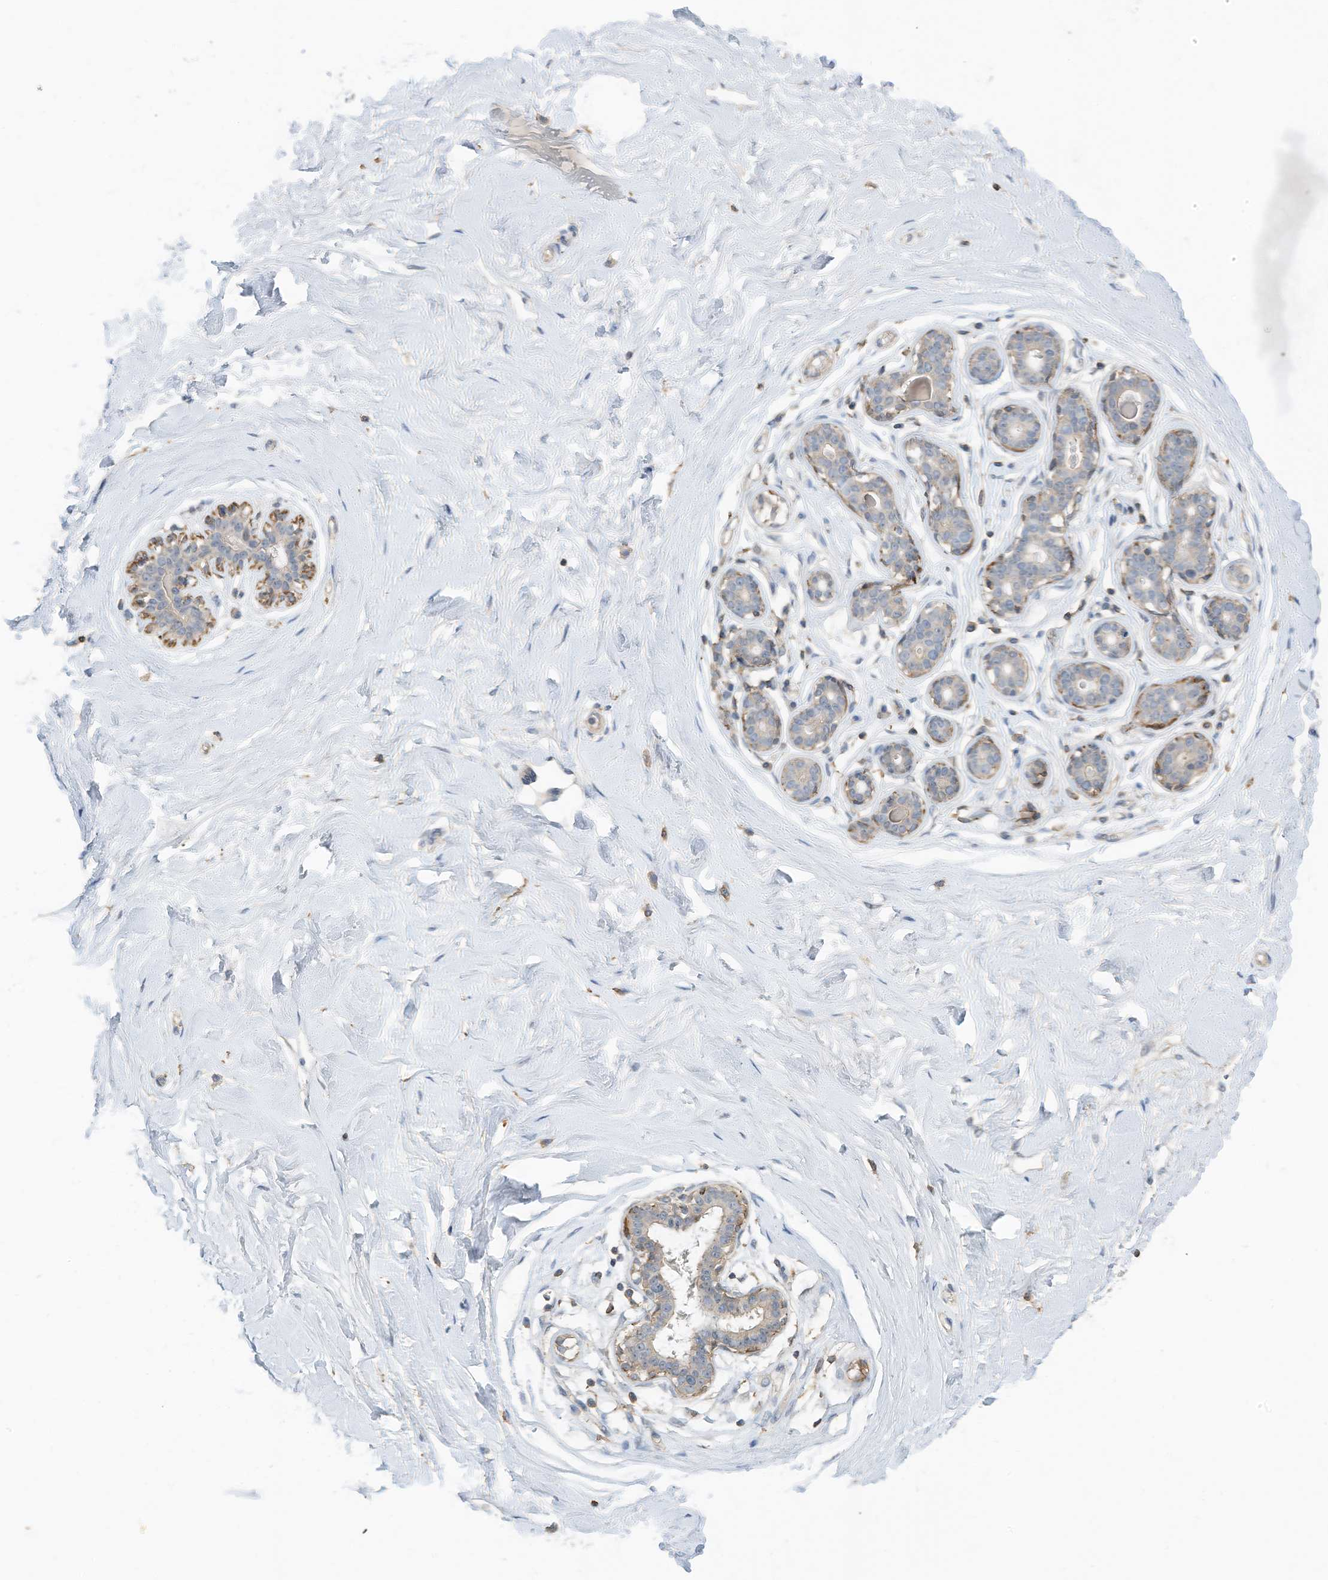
{"staining": {"intensity": "negative", "quantity": "none", "location": "none"}, "tissue": "breast", "cell_type": "Adipocytes", "image_type": "normal", "snomed": [{"axis": "morphology", "description": "Normal tissue, NOS"}, {"axis": "morphology", "description": "Adenoma, NOS"}, {"axis": "topography", "description": "Breast"}], "caption": "Immunohistochemistry image of benign human breast stained for a protein (brown), which reveals no staining in adipocytes. (DAB IHC with hematoxylin counter stain).", "gene": "SLFN14", "patient": {"sex": "female", "age": 23}}